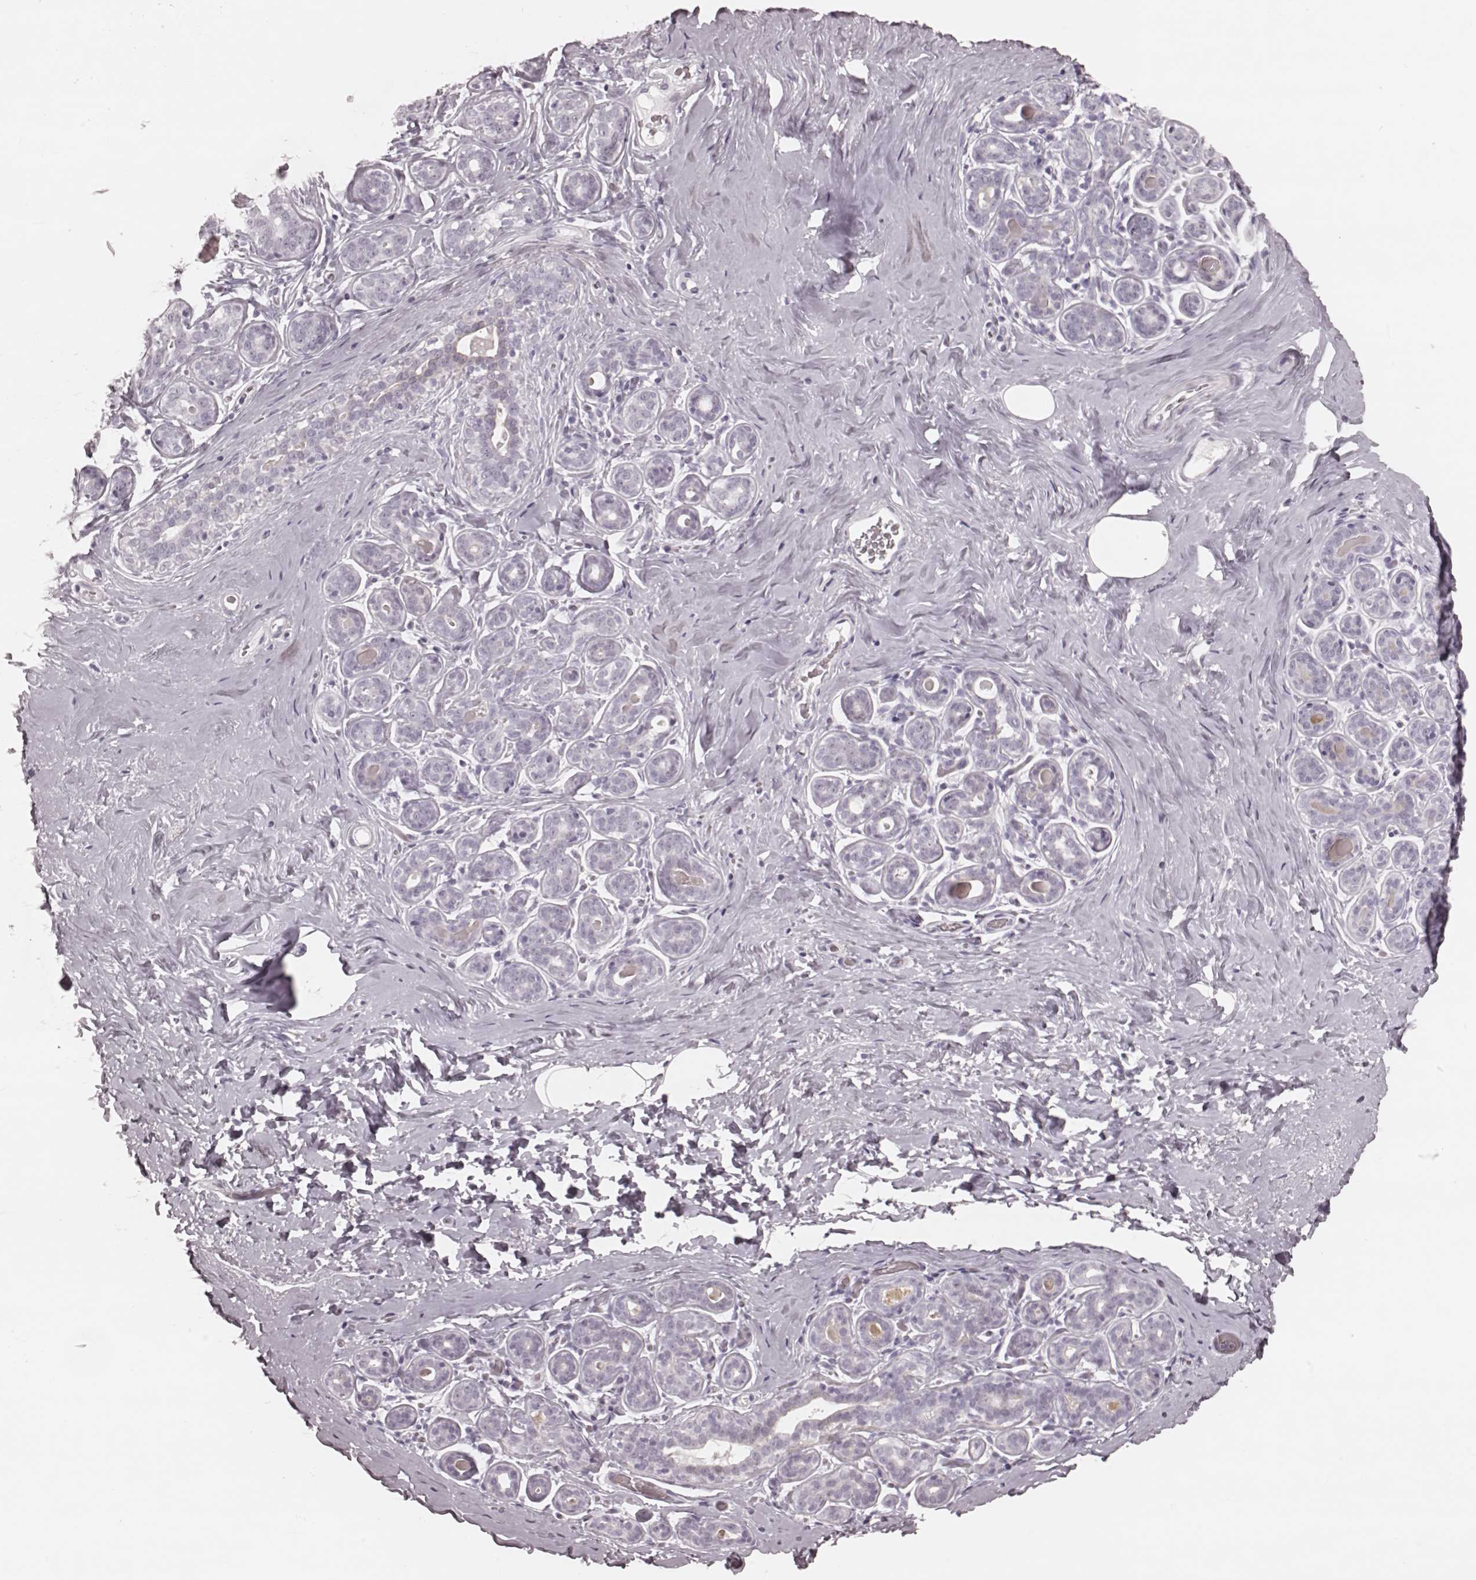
{"staining": {"intensity": "negative", "quantity": "none", "location": "none"}, "tissue": "breast", "cell_type": "Adipocytes", "image_type": "normal", "snomed": [{"axis": "morphology", "description": "Normal tissue, NOS"}, {"axis": "topography", "description": "Skin"}, {"axis": "topography", "description": "Breast"}], "caption": "The photomicrograph shows no staining of adipocytes in unremarkable breast. The staining was performed using DAB to visualize the protein expression in brown, while the nuclei were stained in blue with hematoxylin (Magnification: 20x).", "gene": "KRT74", "patient": {"sex": "female", "age": 43}}